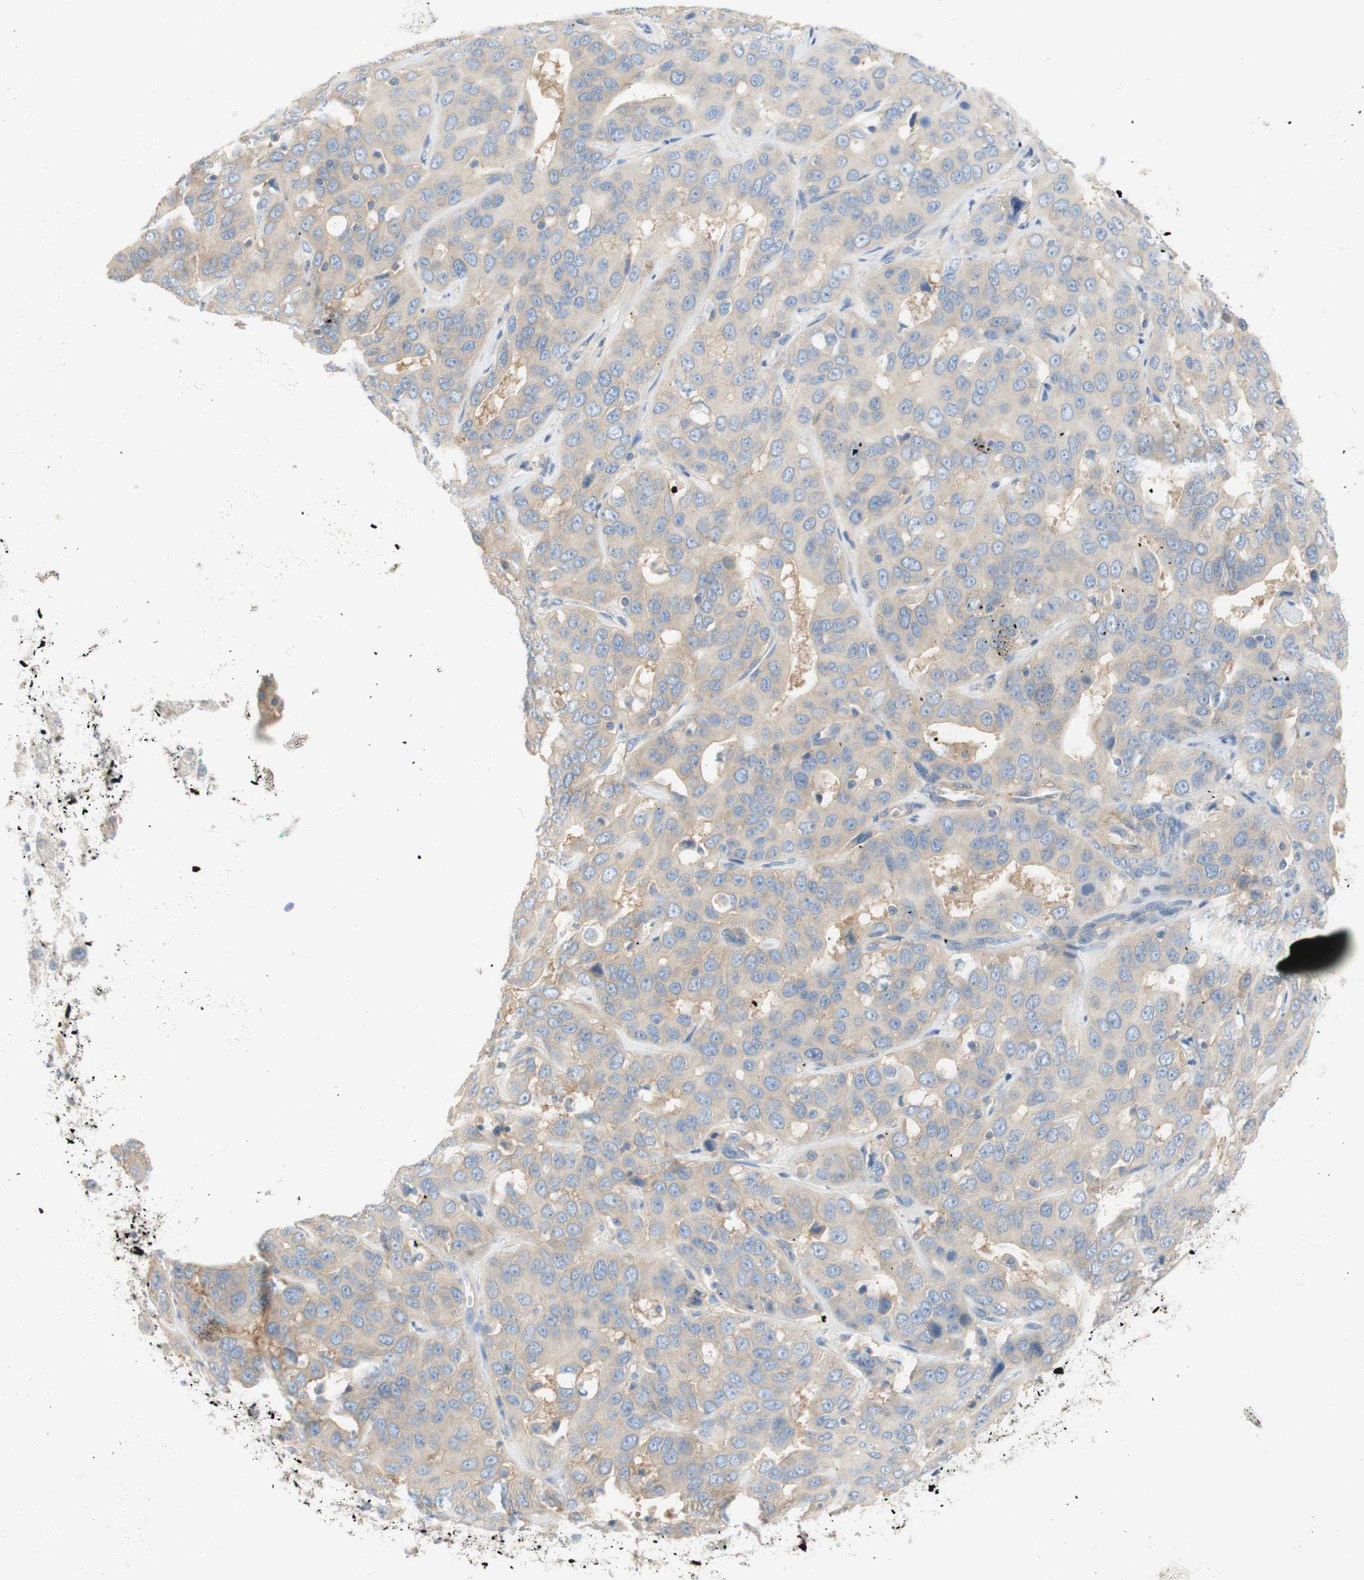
{"staining": {"intensity": "weak", "quantity": "25%-75%", "location": "cytoplasmic/membranous"}, "tissue": "liver cancer", "cell_type": "Tumor cells", "image_type": "cancer", "snomed": [{"axis": "morphology", "description": "Cholangiocarcinoma"}, {"axis": "topography", "description": "Liver"}], "caption": "An immunohistochemistry photomicrograph of tumor tissue is shown. Protein staining in brown shows weak cytoplasmic/membranous positivity in cholangiocarcinoma (liver) within tumor cells.", "gene": "ATP2B1", "patient": {"sex": "female", "age": 52}}